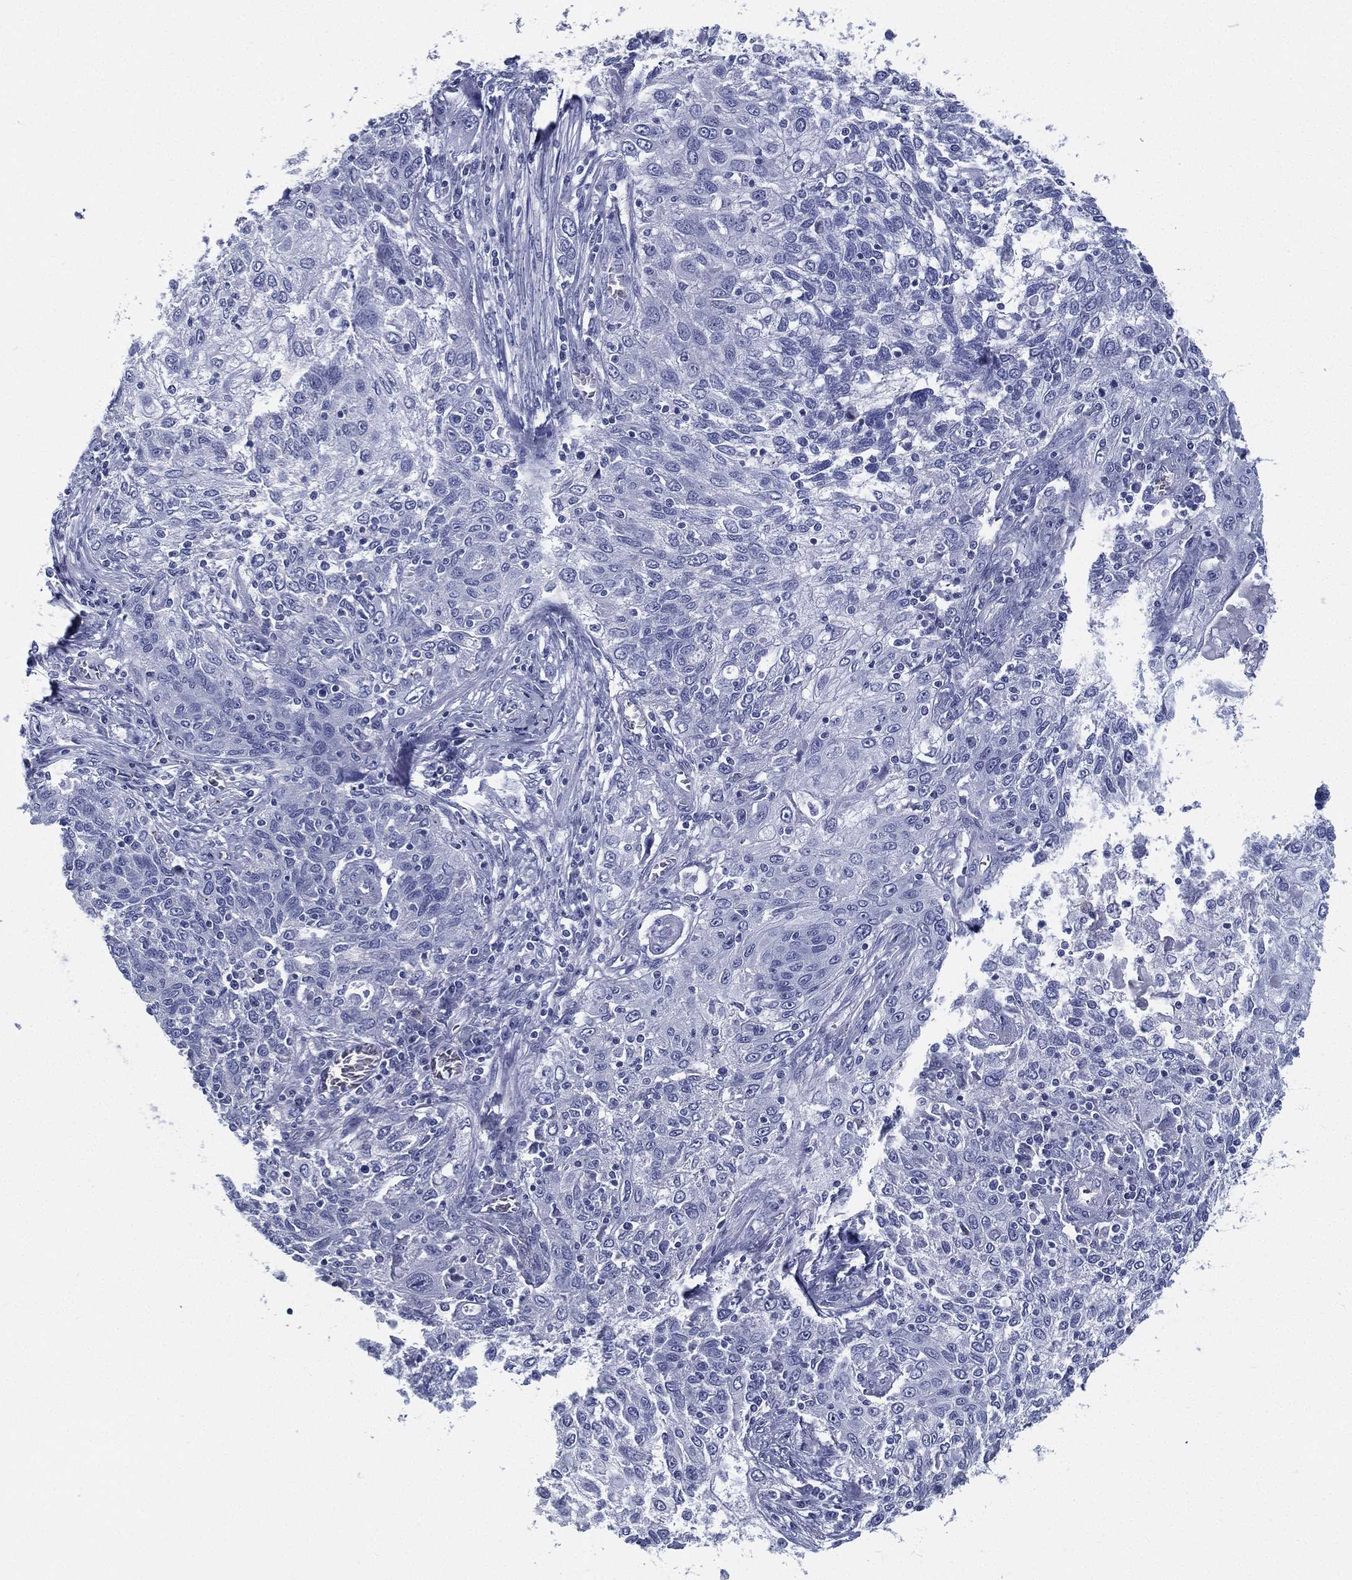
{"staining": {"intensity": "negative", "quantity": "none", "location": "none"}, "tissue": "lung cancer", "cell_type": "Tumor cells", "image_type": "cancer", "snomed": [{"axis": "morphology", "description": "Squamous cell carcinoma, NOS"}, {"axis": "topography", "description": "Lung"}], "caption": "Tumor cells show no significant positivity in lung cancer (squamous cell carcinoma). (DAB IHC, high magnification).", "gene": "RSPH4A", "patient": {"sex": "female", "age": 69}}